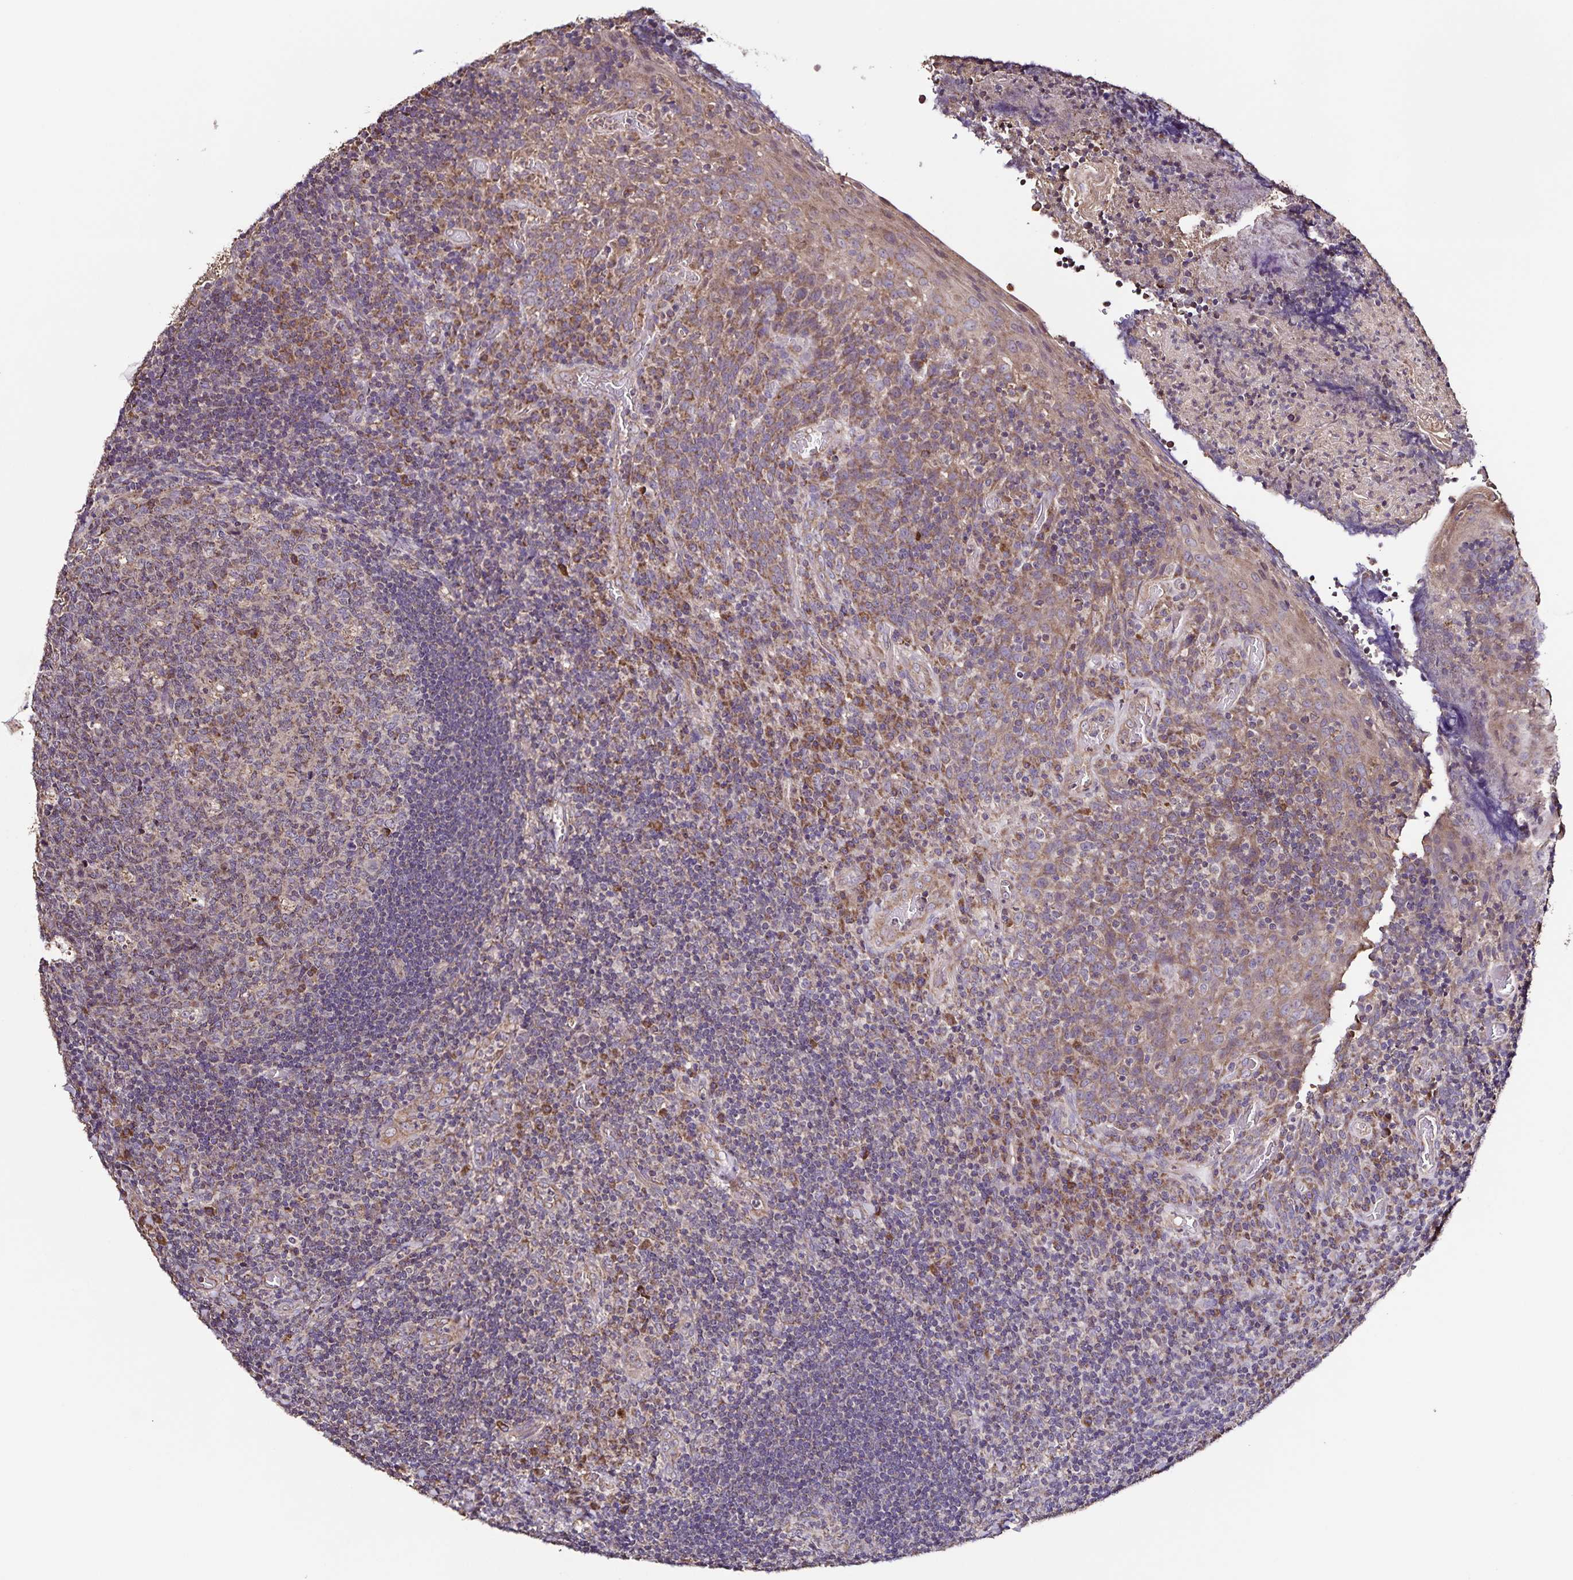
{"staining": {"intensity": "moderate", "quantity": "<25%", "location": "cytoplasmic/membranous"}, "tissue": "tonsil", "cell_type": "Germinal center cells", "image_type": "normal", "snomed": [{"axis": "morphology", "description": "Normal tissue, NOS"}, {"axis": "topography", "description": "Tonsil"}], "caption": "Germinal center cells demonstrate moderate cytoplasmic/membranous expression in approximately <25% of cells in benign tonsil.", "gene": "MAN1A1", "patient": {"sex": "male", "age": 17}}